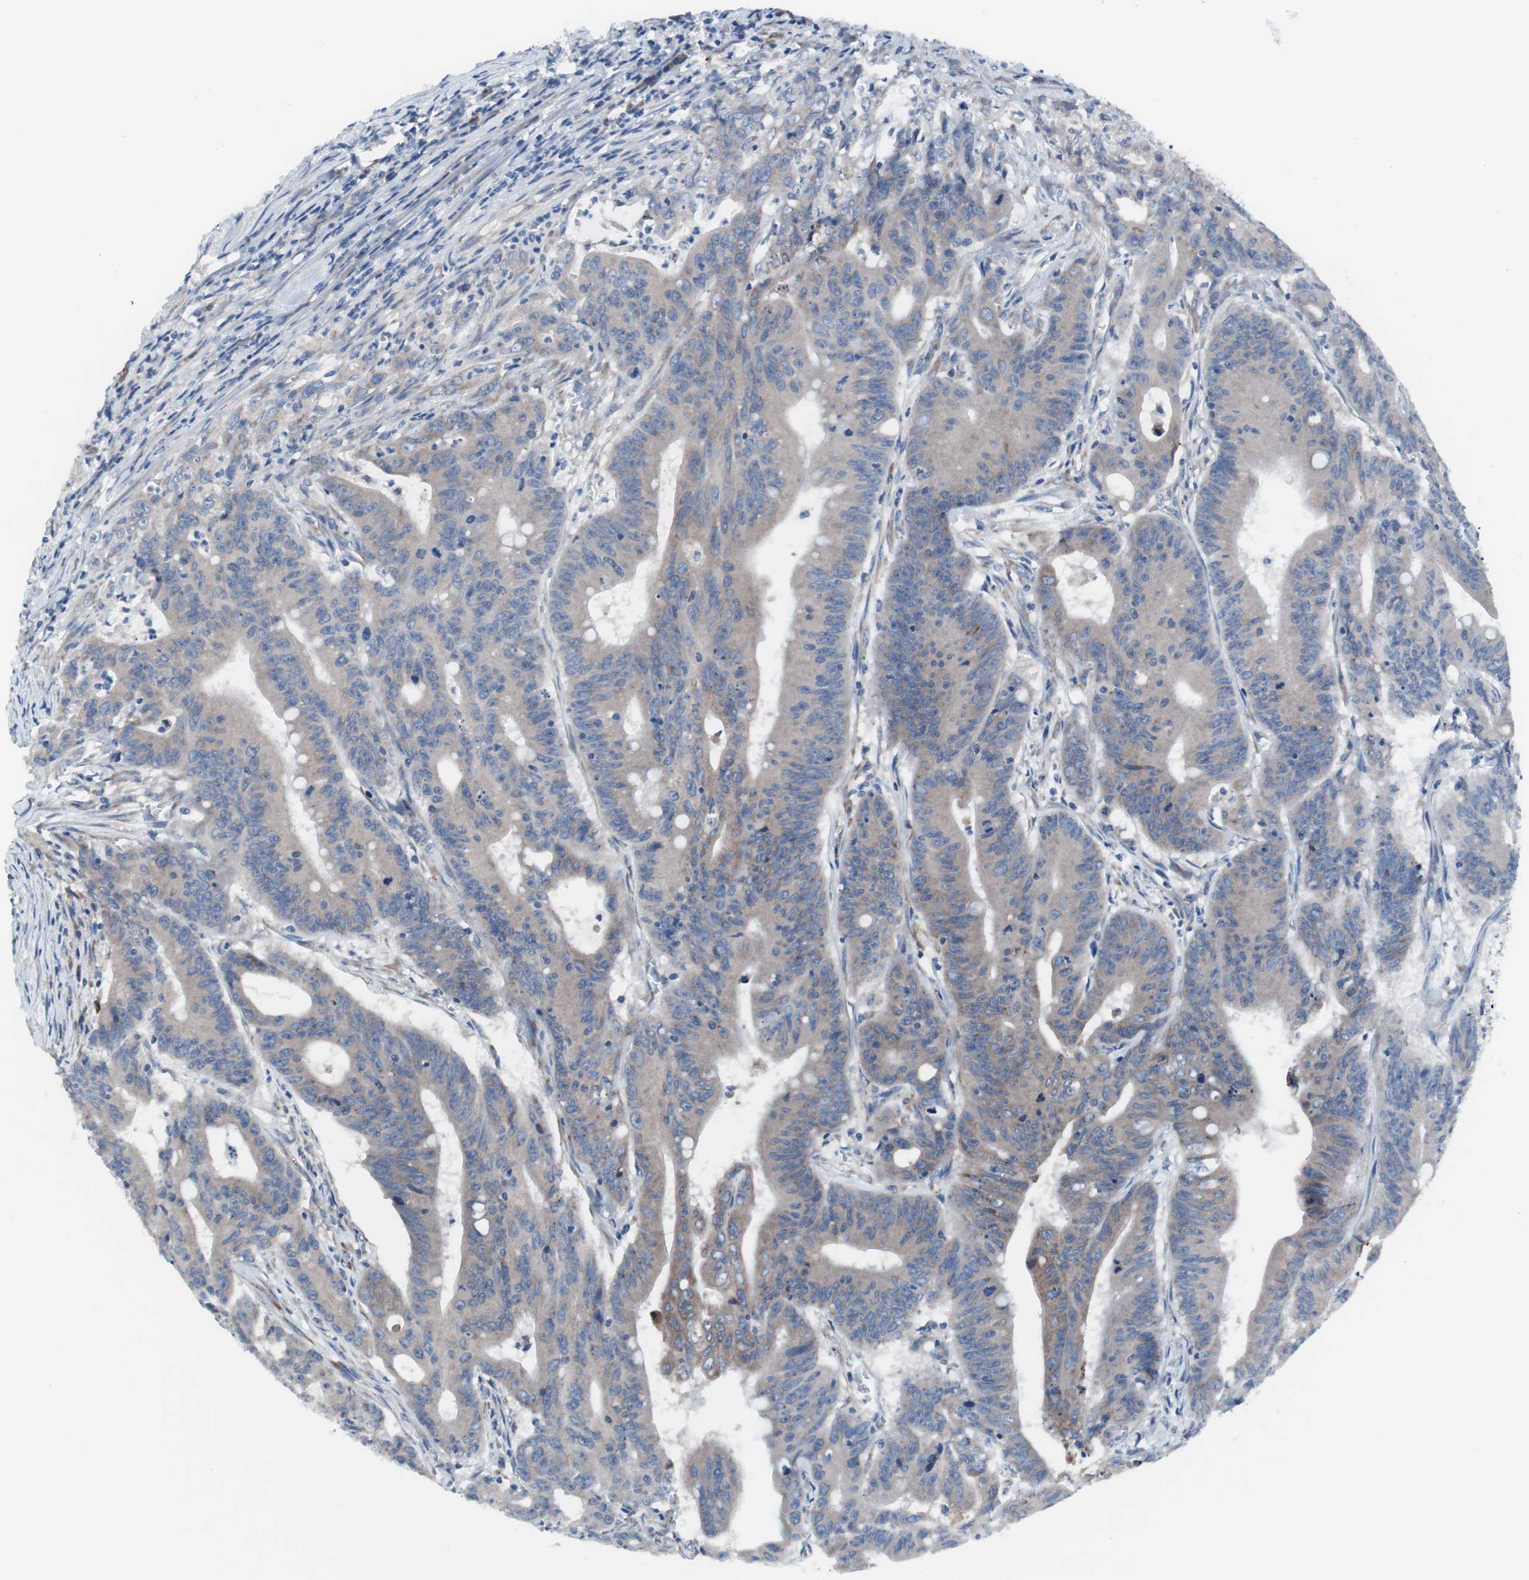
{"staining": {"intensity": "weak", "quantity": ">75%", "location": "cytoplasmic/membranous"}, "tissue": "colorectal cancer", "cell_type": "Tumor cells", "image_type": "cancer", "snomed": [{"axis": "morphology", "description": "Adenocarcinoma, NOS"}, {"axis": "topography", "description": "Colon"}], "caption": "Adenocarcinoma (colorectal) tissue exhibits weak cytoplasmic/membranous positivity in approximately >75% of tumor cells, visualized by immunohistochemistry.", "gene": "KANSL1", "patient": {"sex": "male", "age": 45}}